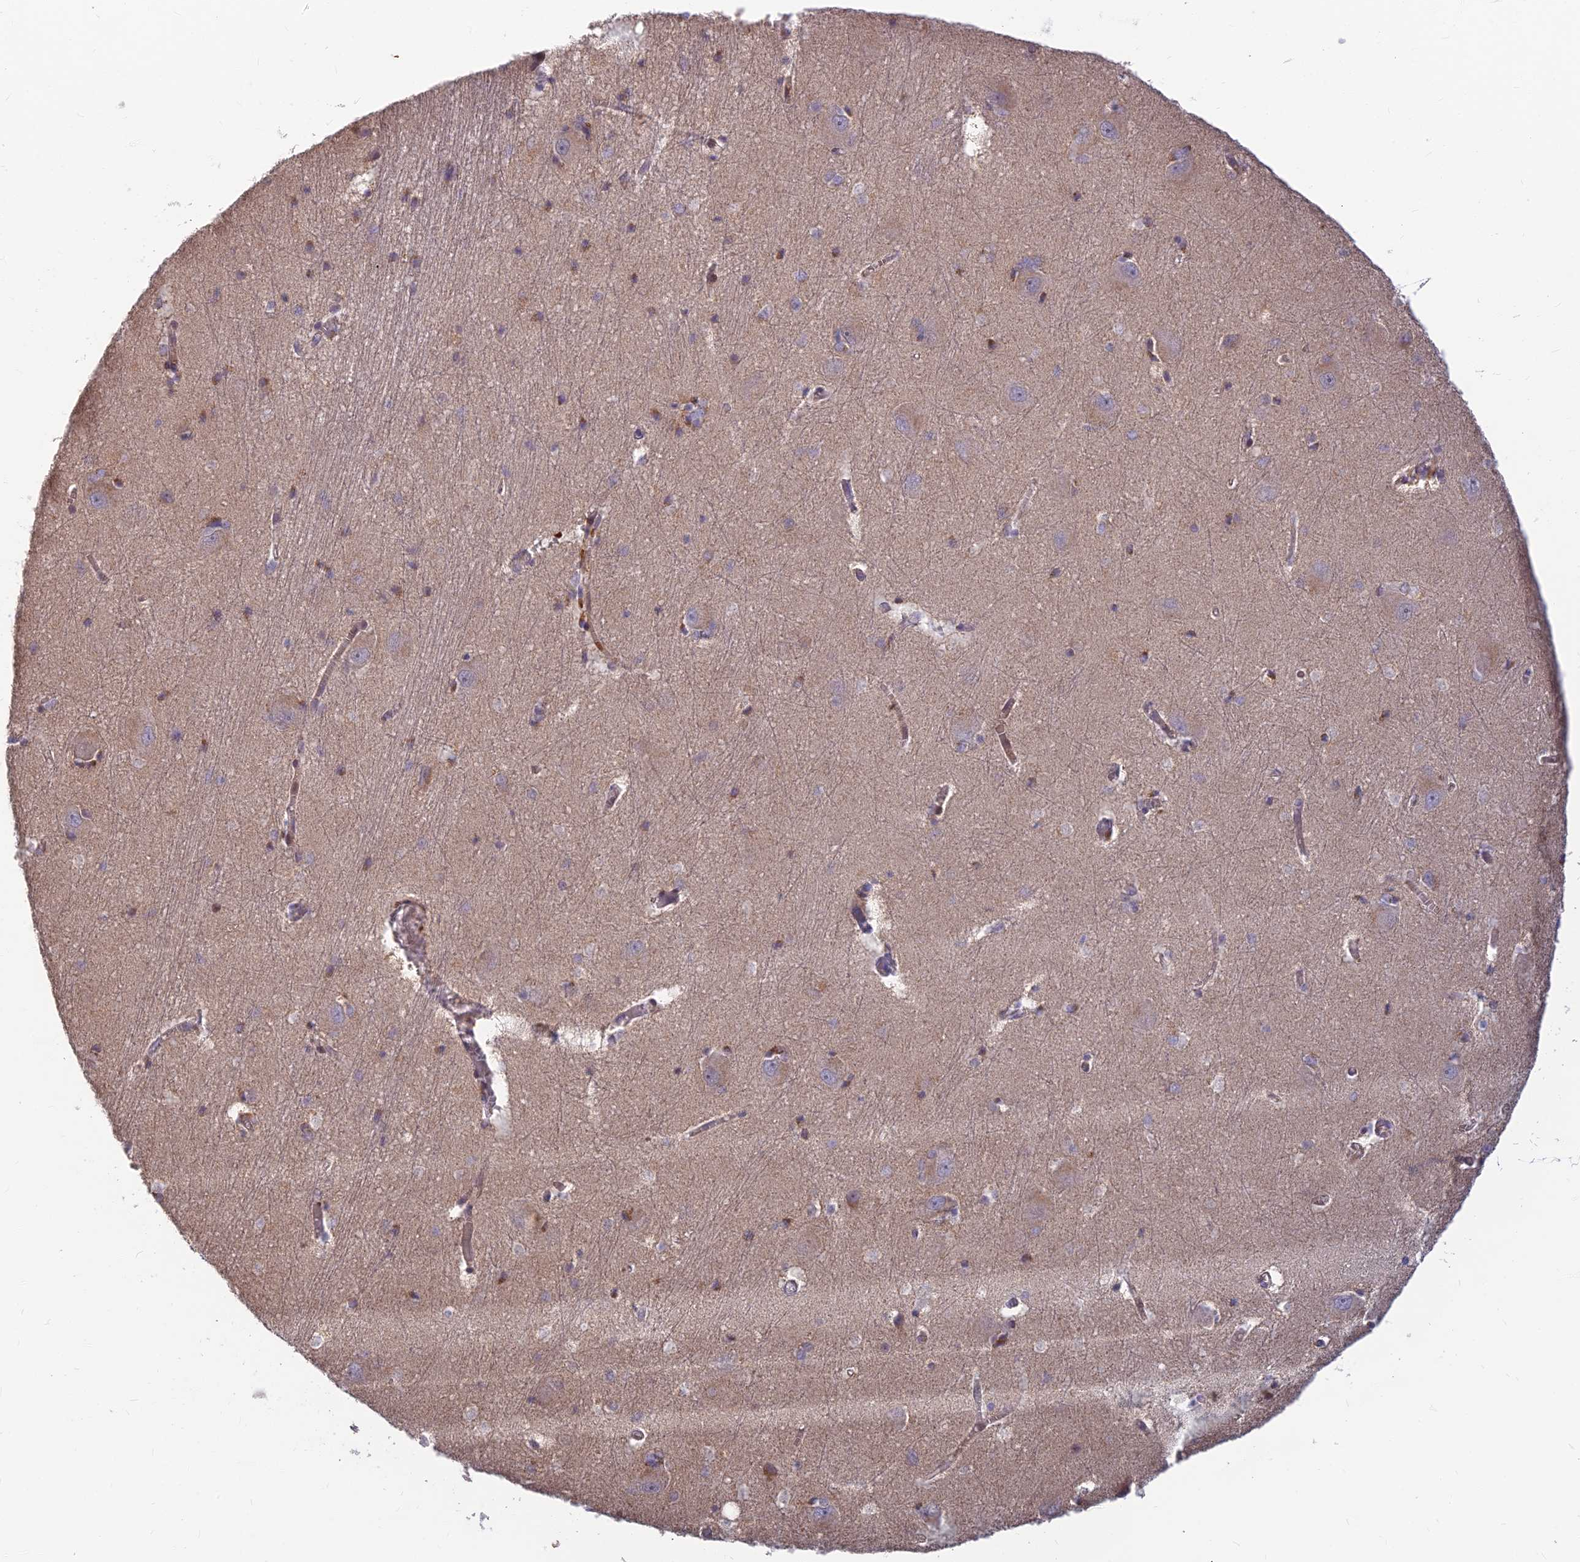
{"staining": {"intensity": "weak", "quantity": "25%-75%", "location": "cytoplasmic/membranous"}, "tissue": "caudate", "cell_type": "Glial cells", "image_type": "normal", "snomed": [{"axis": "morphology", "description": "Normal tissue, NOS"}, {"axis": "topography", "description": "Lateral ventricle wall"}], "caption": "Protein expression by immunohistochemistry (IHC) shows weak cytoplasmic/membranous positivity in about 25%-75% of glial cells in normal caudate. (IHC, brightfield microscopy, high magnification).", "gene": "UFSP2", "patient": {"sex": "male", "age": 37}}